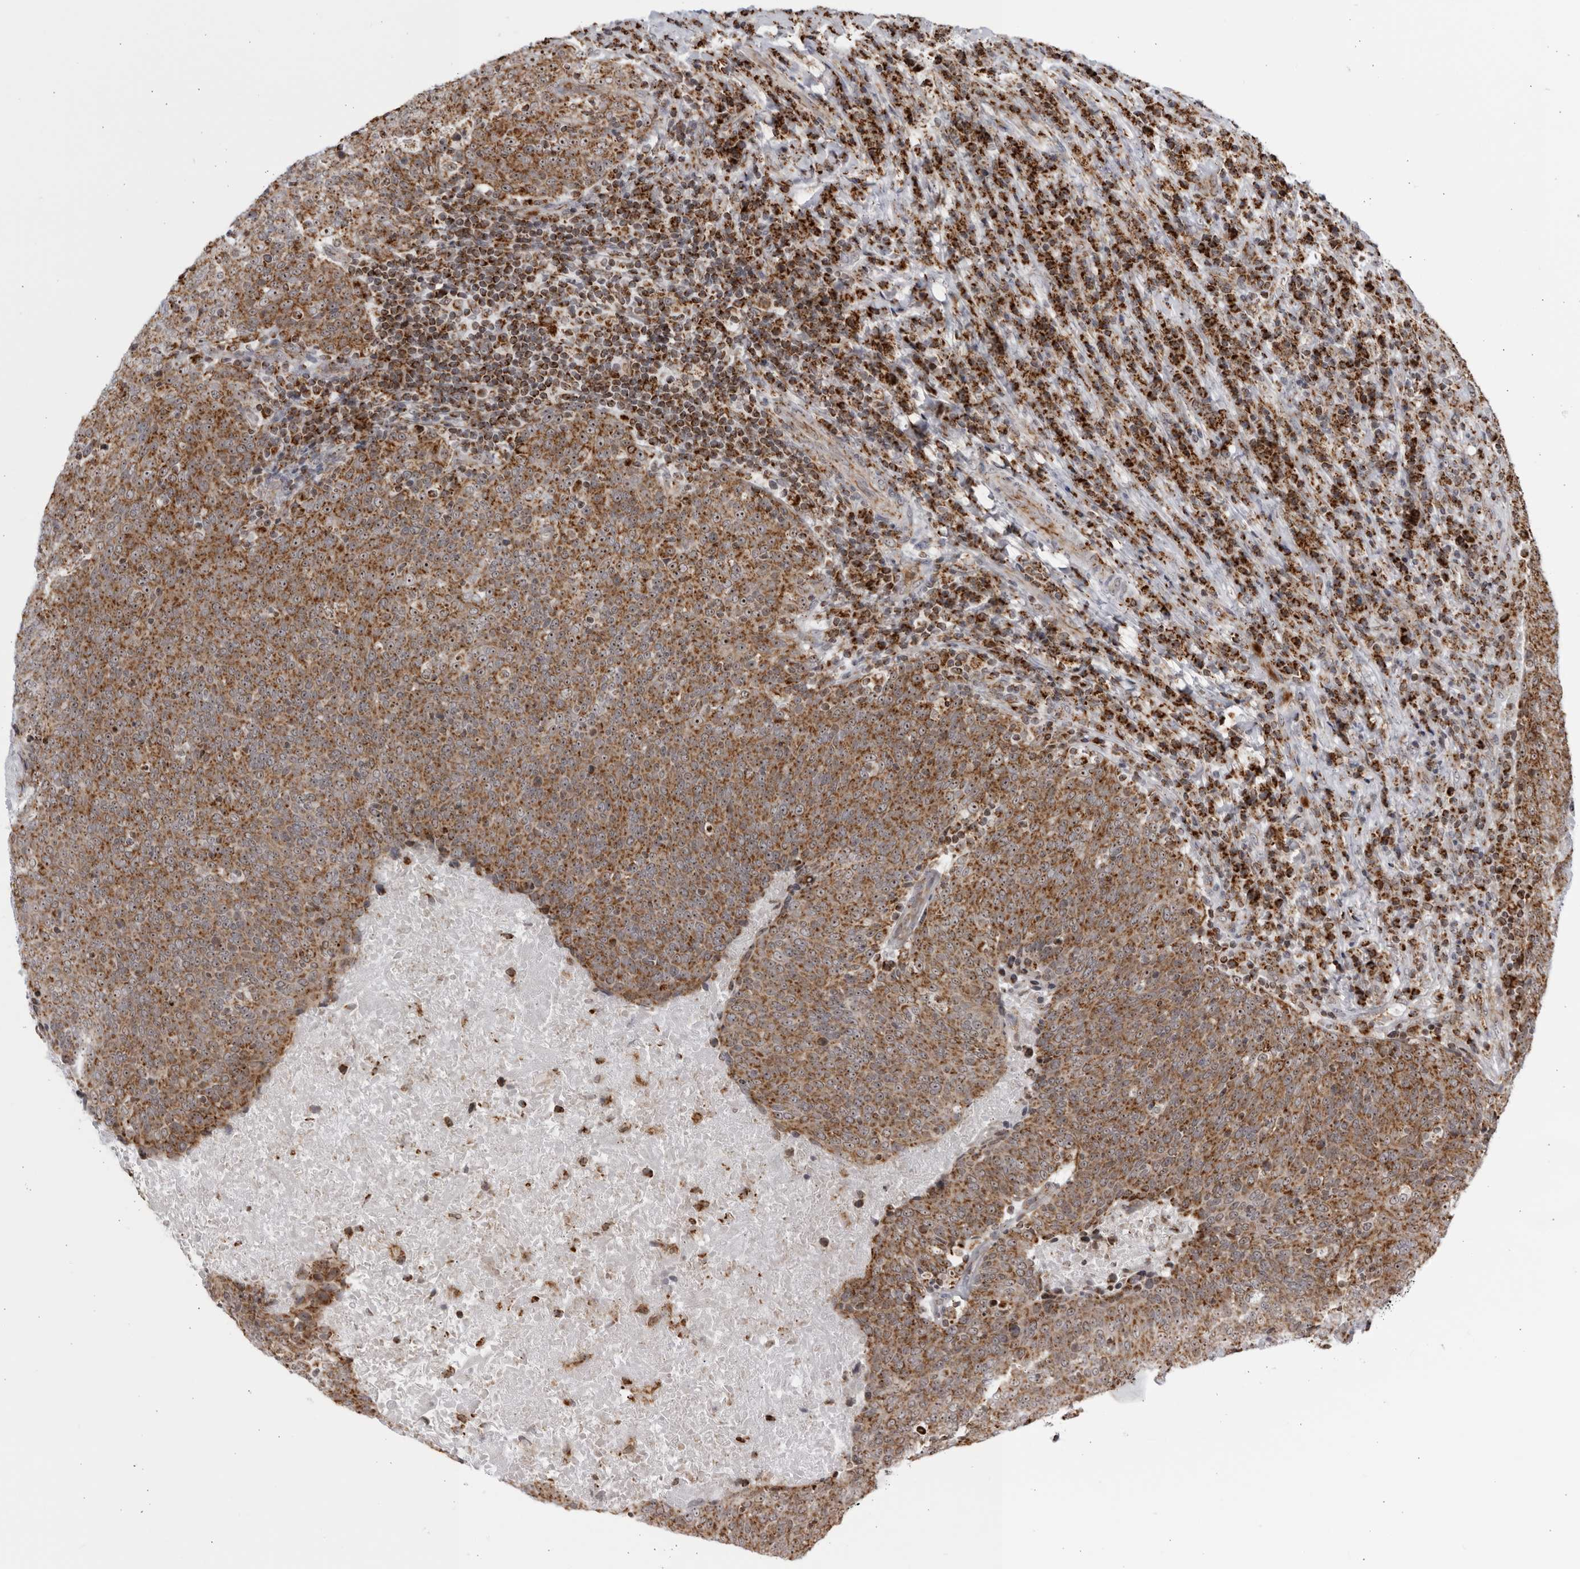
{"staining": {"intensity": "strong", "quantity": ">75%", "location": "cytoplasmic/membranous,nuclear"}, "tissue": "head and neck cancer", "cell_type": "Tumor cells", "image_type": "cancer", "snomed": [{"axis": "morphology", "description": "Squamous cell carcinoma, NOS"}, {"axis": "morphology", "description": "Squamous cell carcinoma, metastatic, NOS"}, {"axis": "topography", "description": "Lymph node"}, {"axis": "topography", "description": "Head-Neck"}], "caption": "Immunohistochemical staining of head and neck squamous cell carcinoma demonstrates strong cytoplasmic/membranous and nuclear protein positivity in approximately >75% of tumor cells. (DAB (3,3'-diaminobenzidine) IHC with brightfield microscopy, high magnification).", "gene": "RBM34", "patient": {"sex": "male", "age": 62}}